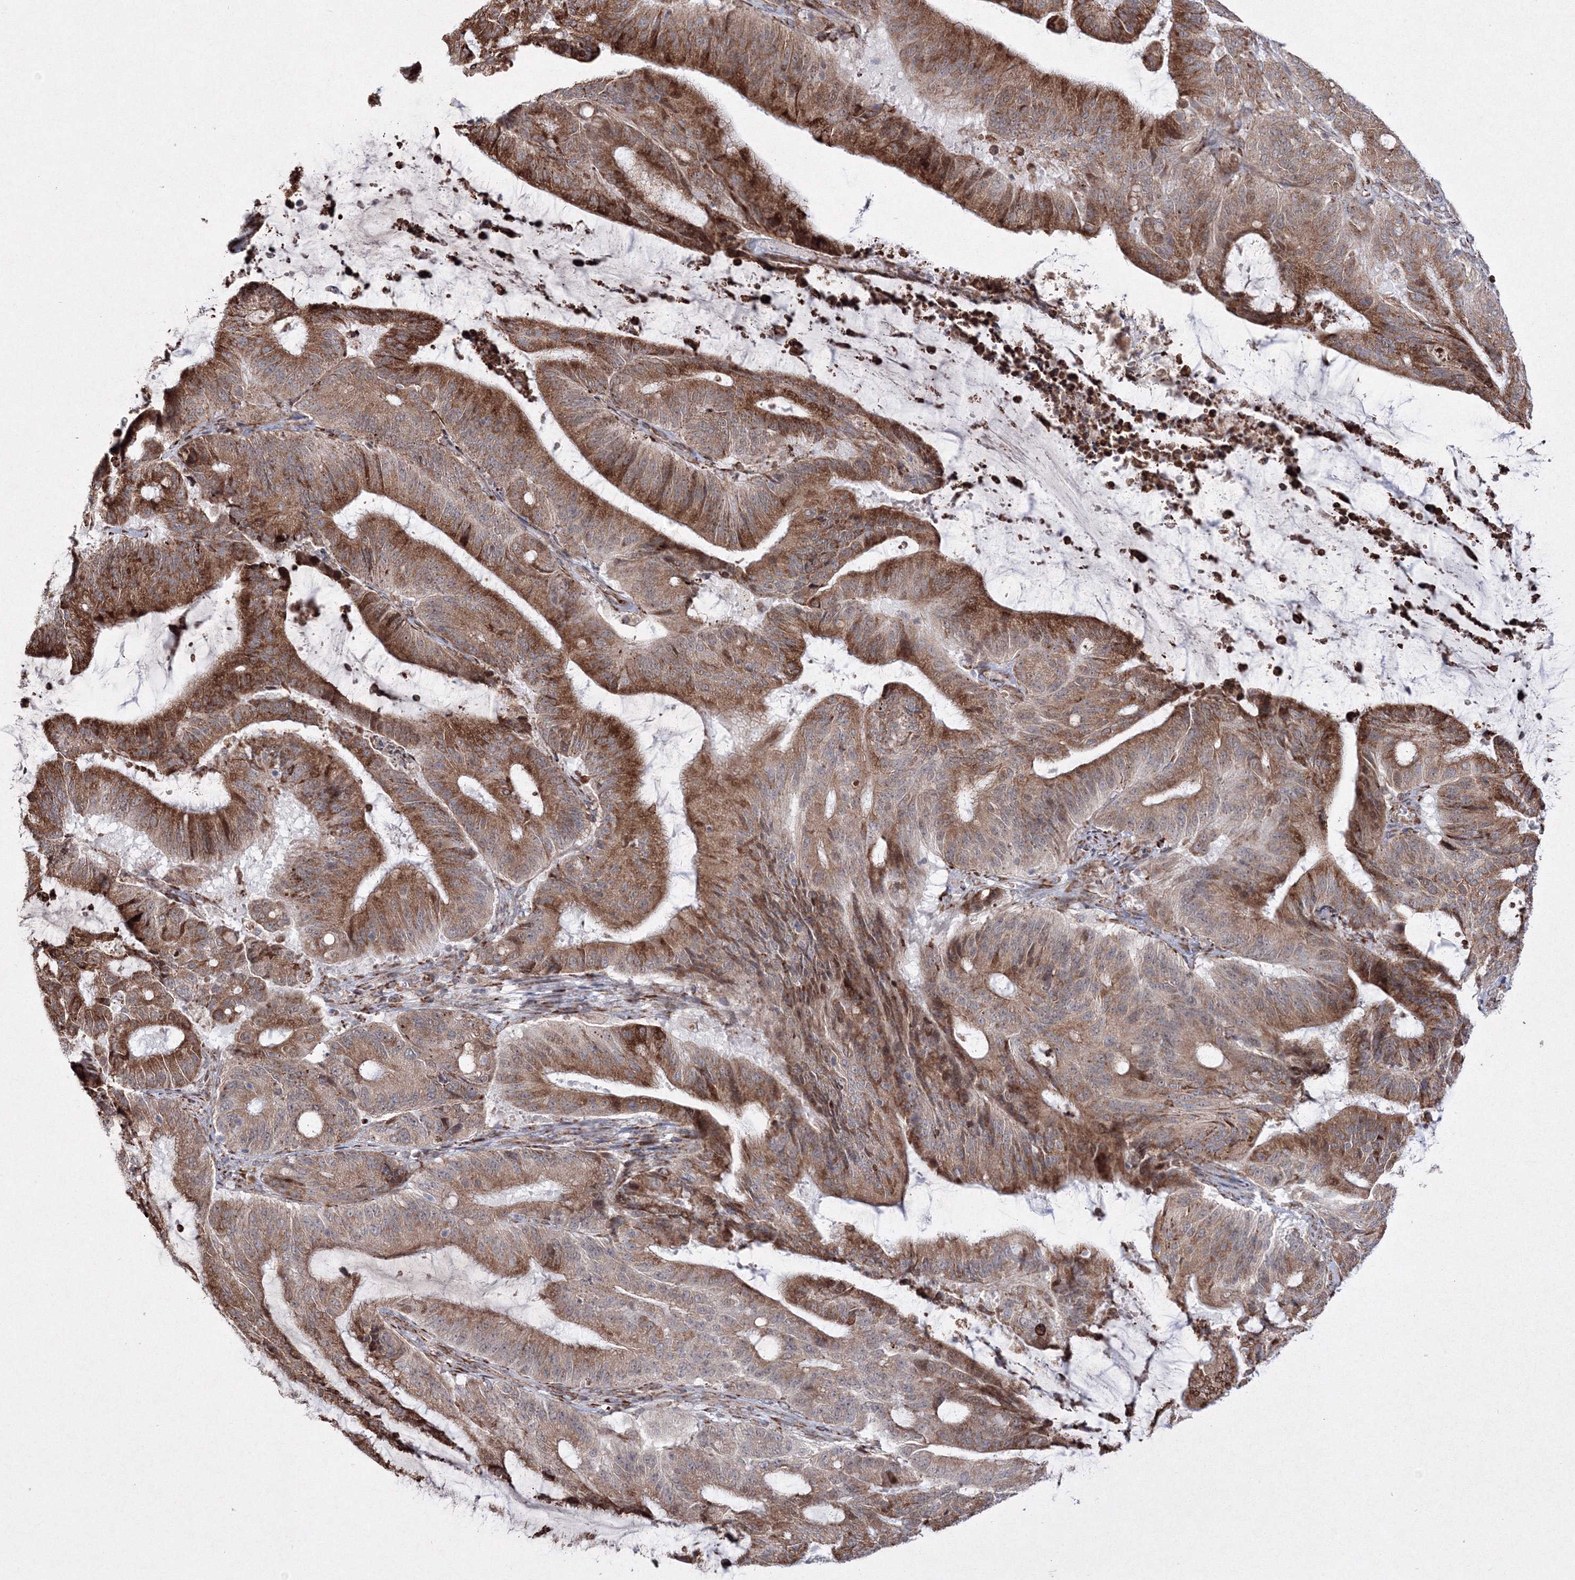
{"staining": {"intensity": "moderate", "quantity": ">75%", "location": "cytoplasmic/membranous"}, "tissue": "liver cancer", "cell_type": "Tumor cells", "image_type": "cancer", "snomed": [{"axis": "morphology", "description": "Normal tissue, NOS"}, {"axis": "morphology", "description": "Cholangiocarcinoma"}, {"axis": "topography", "description": "Liver"}, {"axis": "topography", "description": "Peripheral nerve tissue"}], "caption": "Moderate cytoplasmic/membranous staining for a protein is appreciated in approximately >75% of tumor cells of liver cholangiocarcinoma using immunohistochemistry (IHC).", "gene": "EFCAB12", "patient": {"sex": "female", "age": 73}}